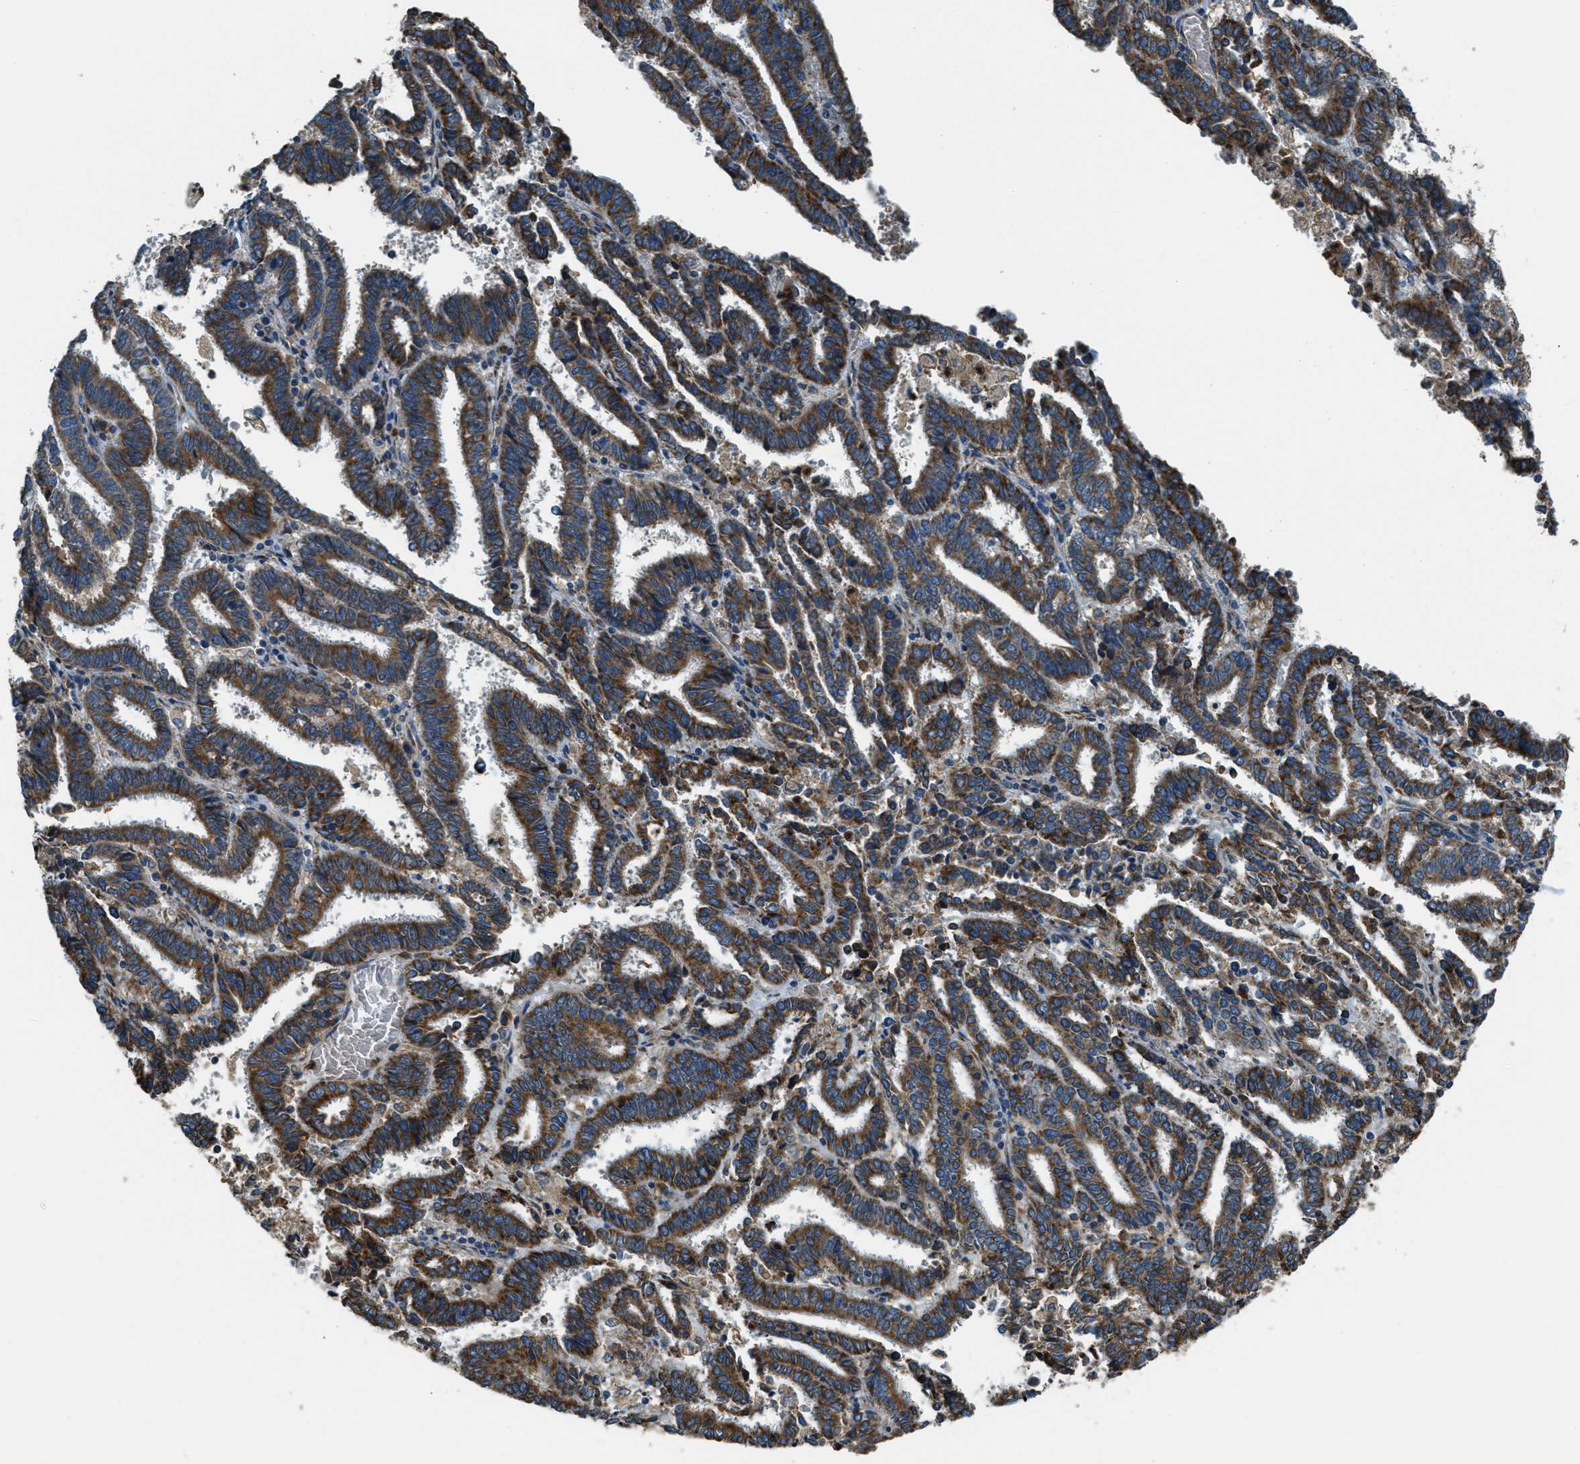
{"staining": {"intensity": "strong", "quantity": ">75%", "location": "cytoplasmic/membranous"}, "tissue": "endometrial cancer", "cell_type": "Tumor cells", "image_type": "cancer", "snomed": [{"axis": "morphology", "description": "Adenocarcinoma, NOS"}, {"axis": "topography", "description": "Uterus"}], "caption": "This histopathology image demonstrates immunohistochemistry staining of human endometrial adenocarcinoma, with high strong cytoplasmic/membranous staining in approximately >75% of tumor cells.", "gene": "GIMAP8", "patient": {"sex": "female", "age": 83}}